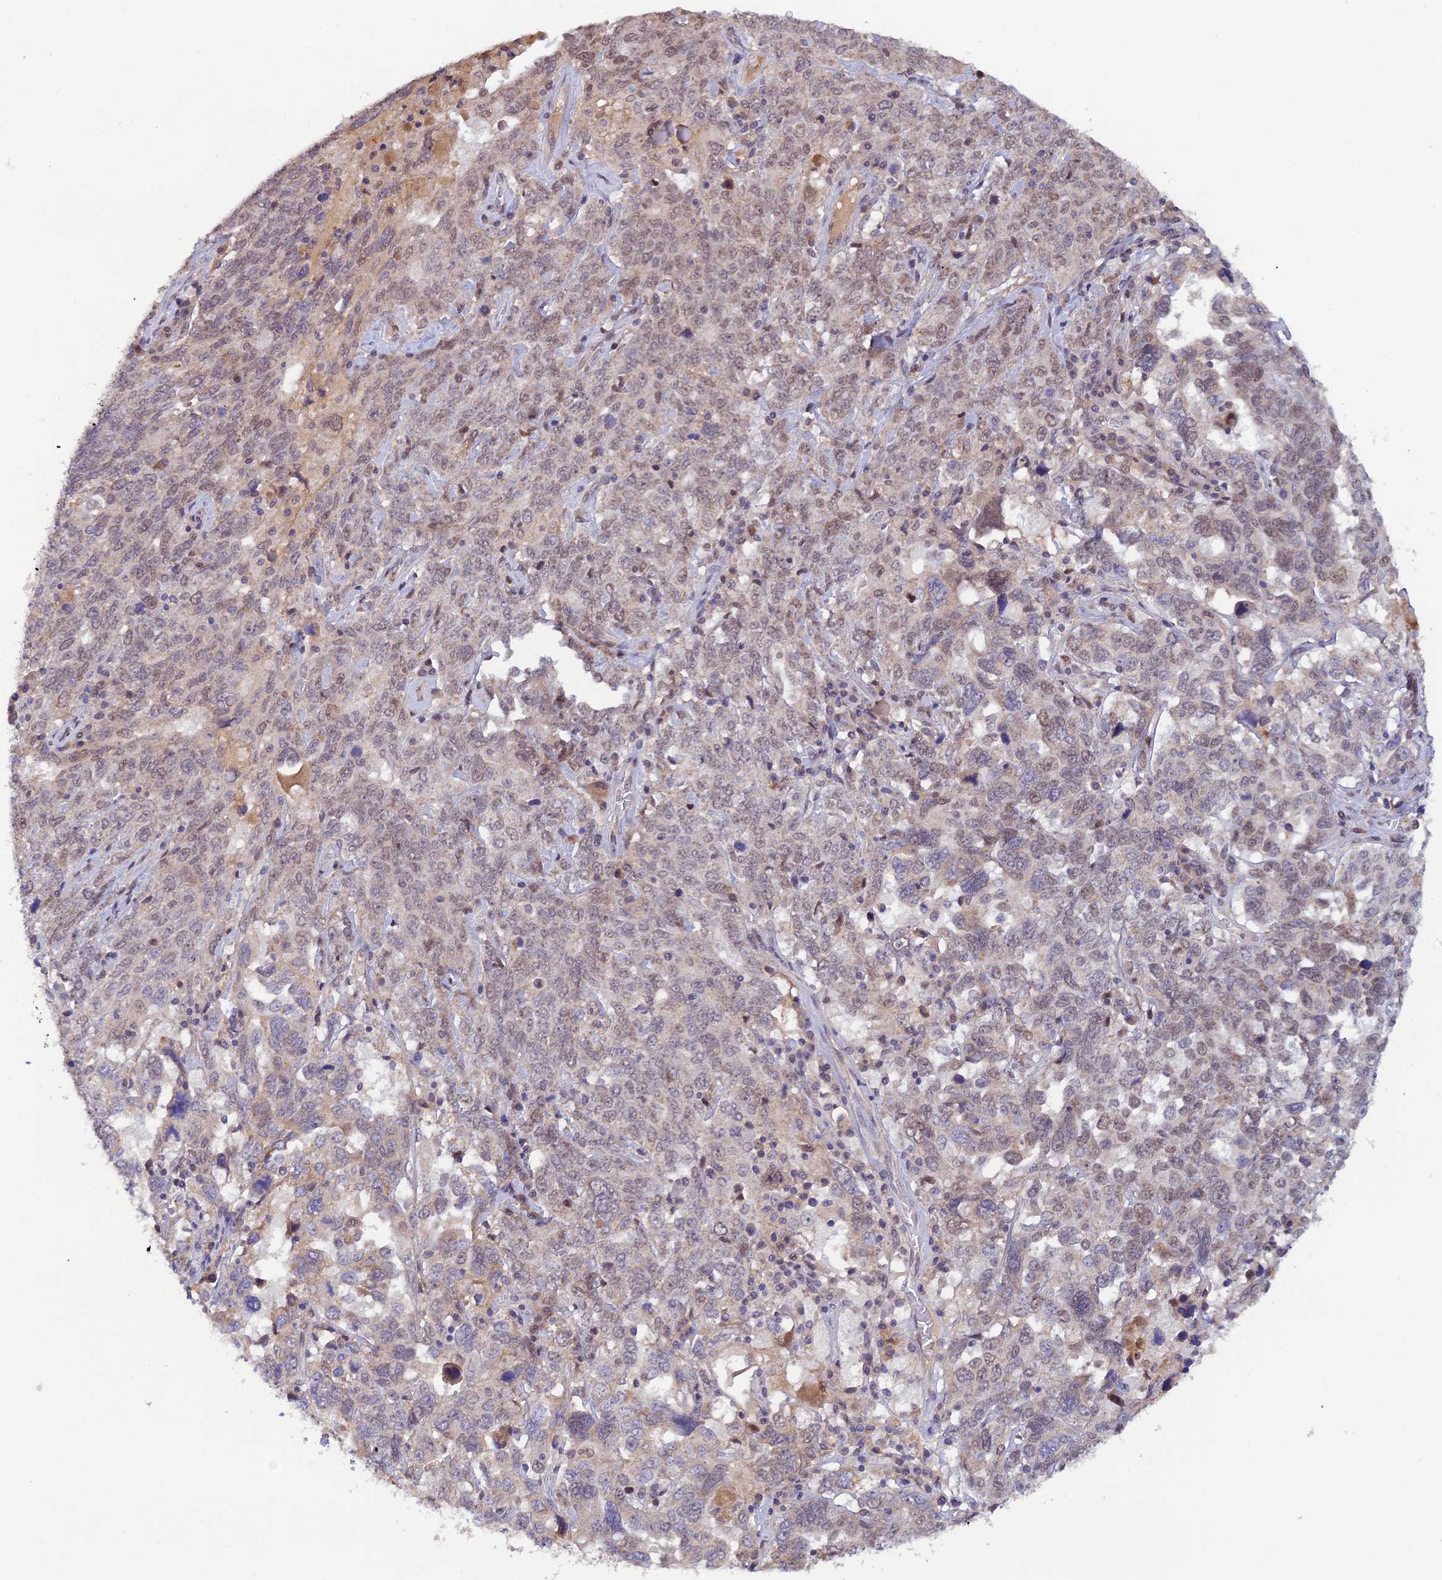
{"staining": {"intensity": "weak", "quantity": "25%-75%", "location": "cytoplasmic/membranous,nuclear"}, "tissue": "ovarian cancer", "cell_type": "Tumor cells", "image_type": "cancer", "snomed": [{"axis": "morphology", "description": "Carcinoma, endometroid"}, {"axis": "topography", "description": "Ovary"}], "caption": "Immunohistochemistry (IHC) (DAB (3,3'-diaminobenzidine)) staining of endometroid carcinoma (ovarian) demonstrates weak cytoplasmic/membranous and nuclear protein expression in approximately 25%-75% of tumor cells.", "gene": "FASTKD5", "patient": {"sex": "female", "age": 62}}